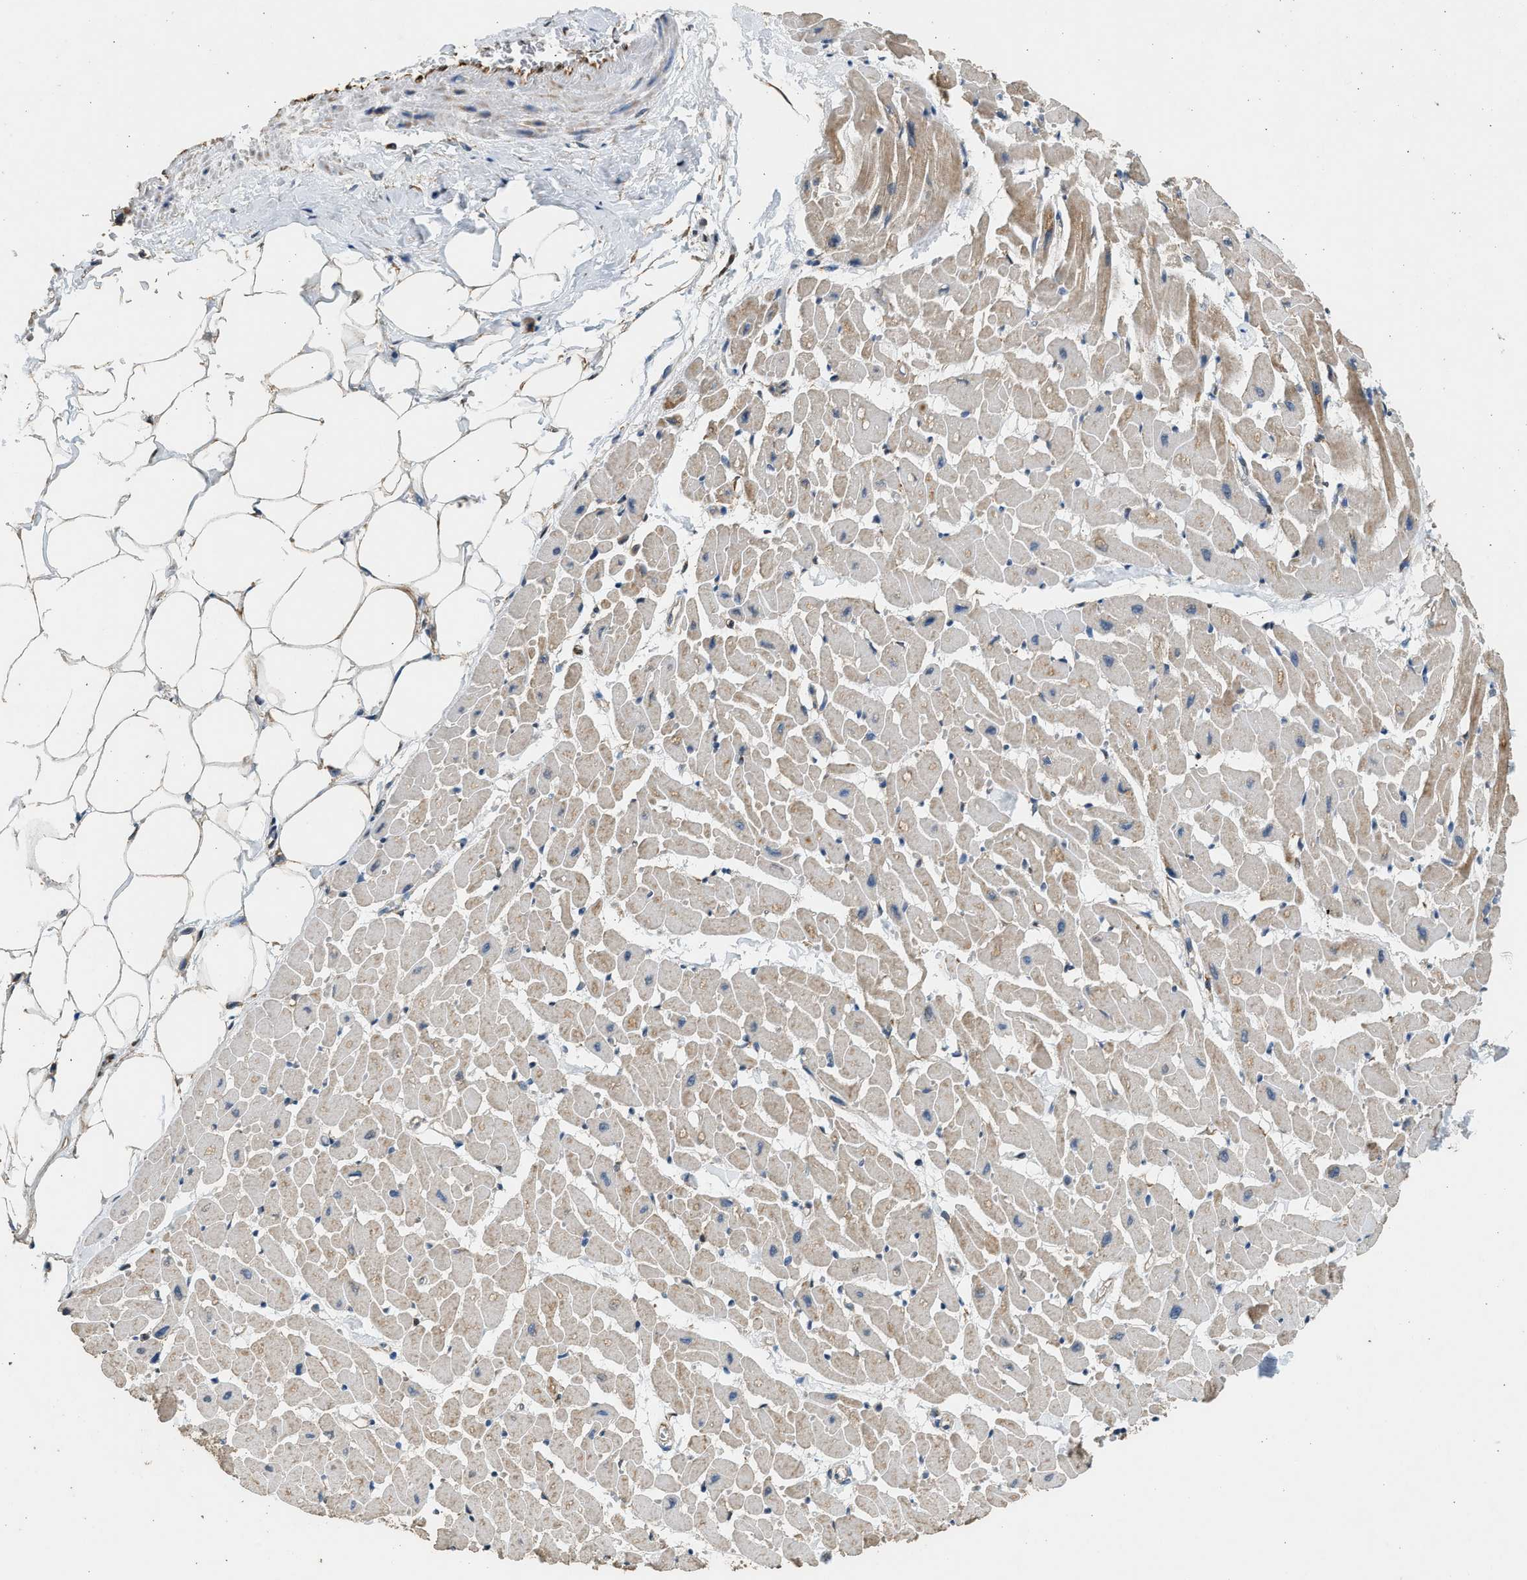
{"staining": {"intensity": "weak", "quantity": "25%-75%", "location": "cytoplasmic/membranous"}, "tissue": "heart muscle", "cell_type": "Cardiomyocytes", "image_type": "normal", "snomed": [{"axis": "morphology", "description": "Normal tissue, NOS"}, {"axis": "topography", "description": "Heart"}], "caption": "Cardiomyocytes display low levels of weak cytoplasmic/membranous expression in approximately 25%-75% of cells in normal human heart muscle.", "gene": "PCLO", "patient": {"sex": "female", "age": 19}}